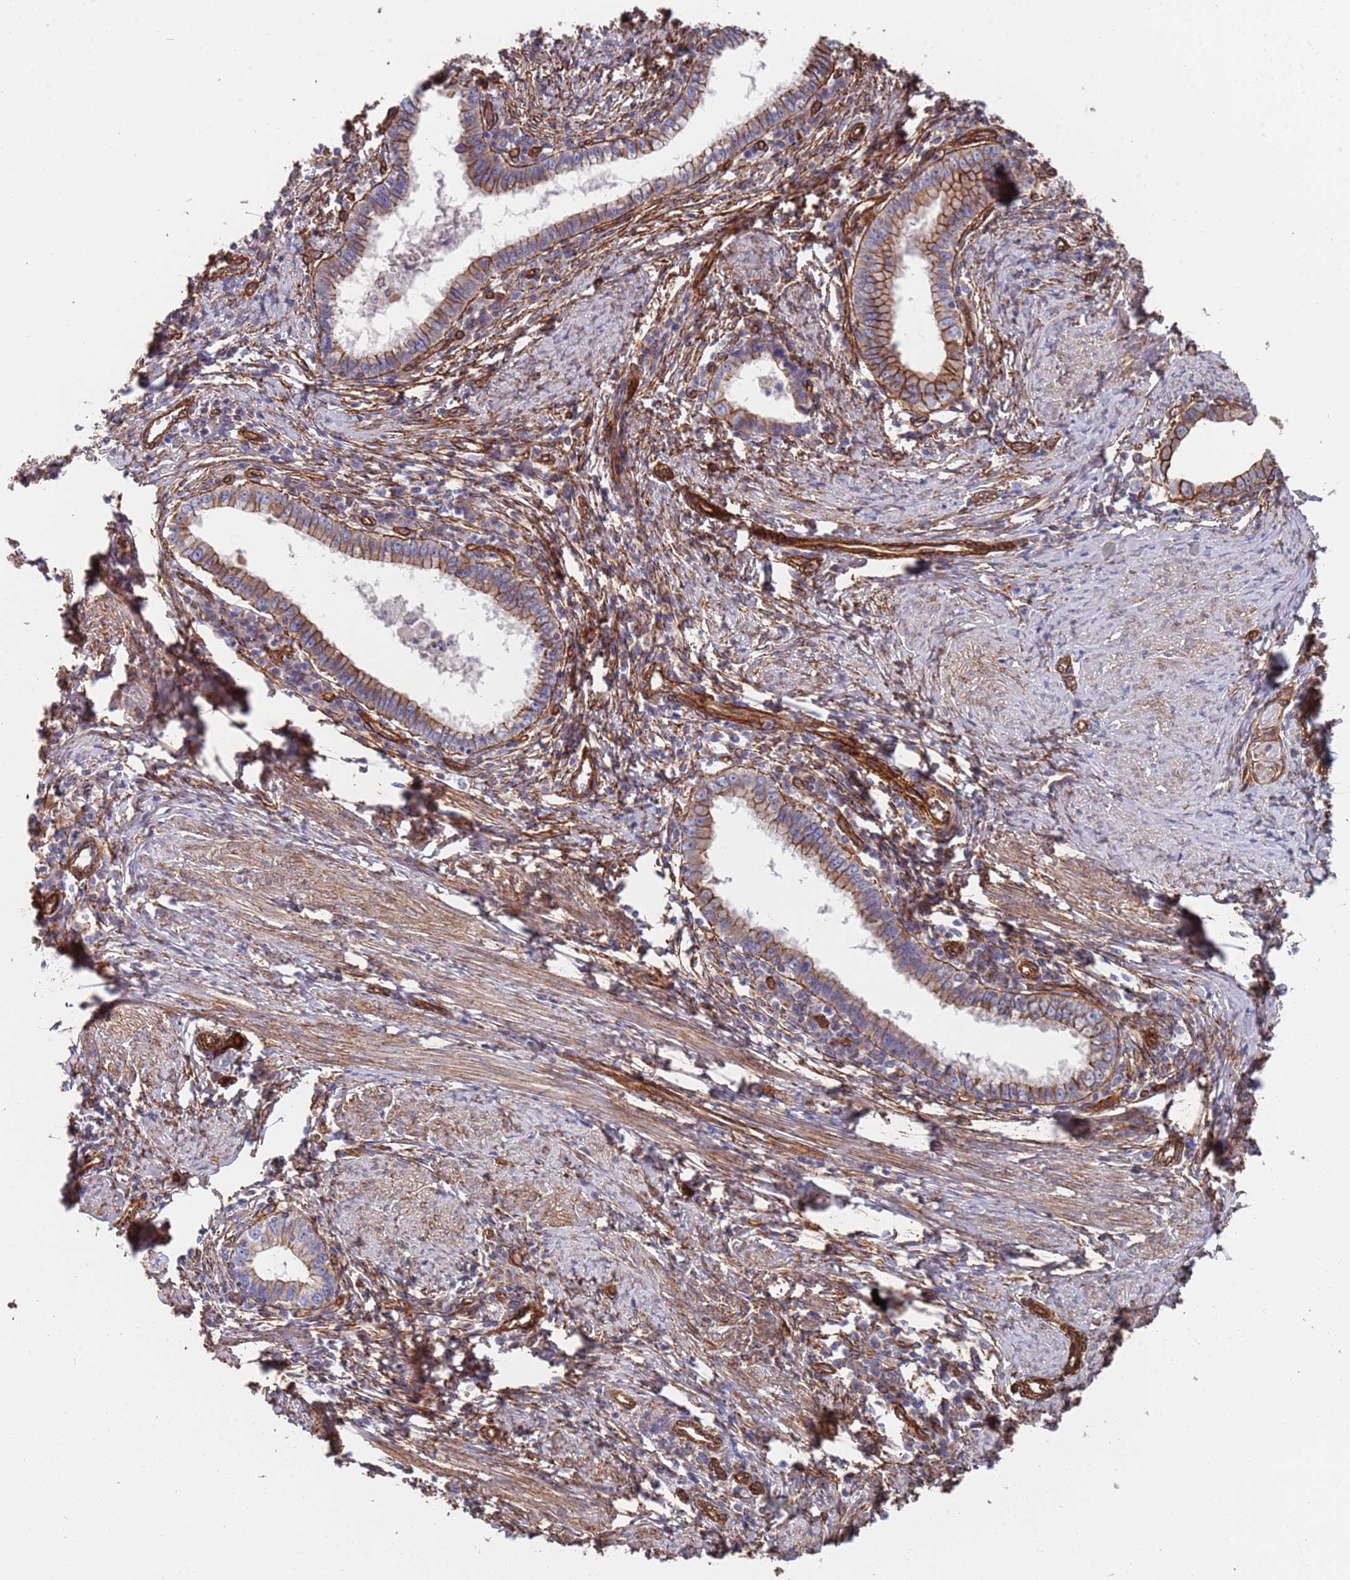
{"staining": {"intensity": "moderate", "quantity": ">75%", "location": "cytoplasmic/membranous"}, "tissue": "cervical cancer", "cell_type": "Tumor cells", "image_type": "cancer", "snomed": [{"axis": "morphology", "description": "Adenocarcinoma, NOS"}, {"axis": "topography", "description": "Cervix"}], "caption": "Immunohistochemistry of human cervical adenocarcinoma reveals medium levels of moderate cytoplasmic/membranous staining in about >75% of tumor cells.", "gene": "JAKMIP2", "patient": {"sex": "female", "age": 36}}